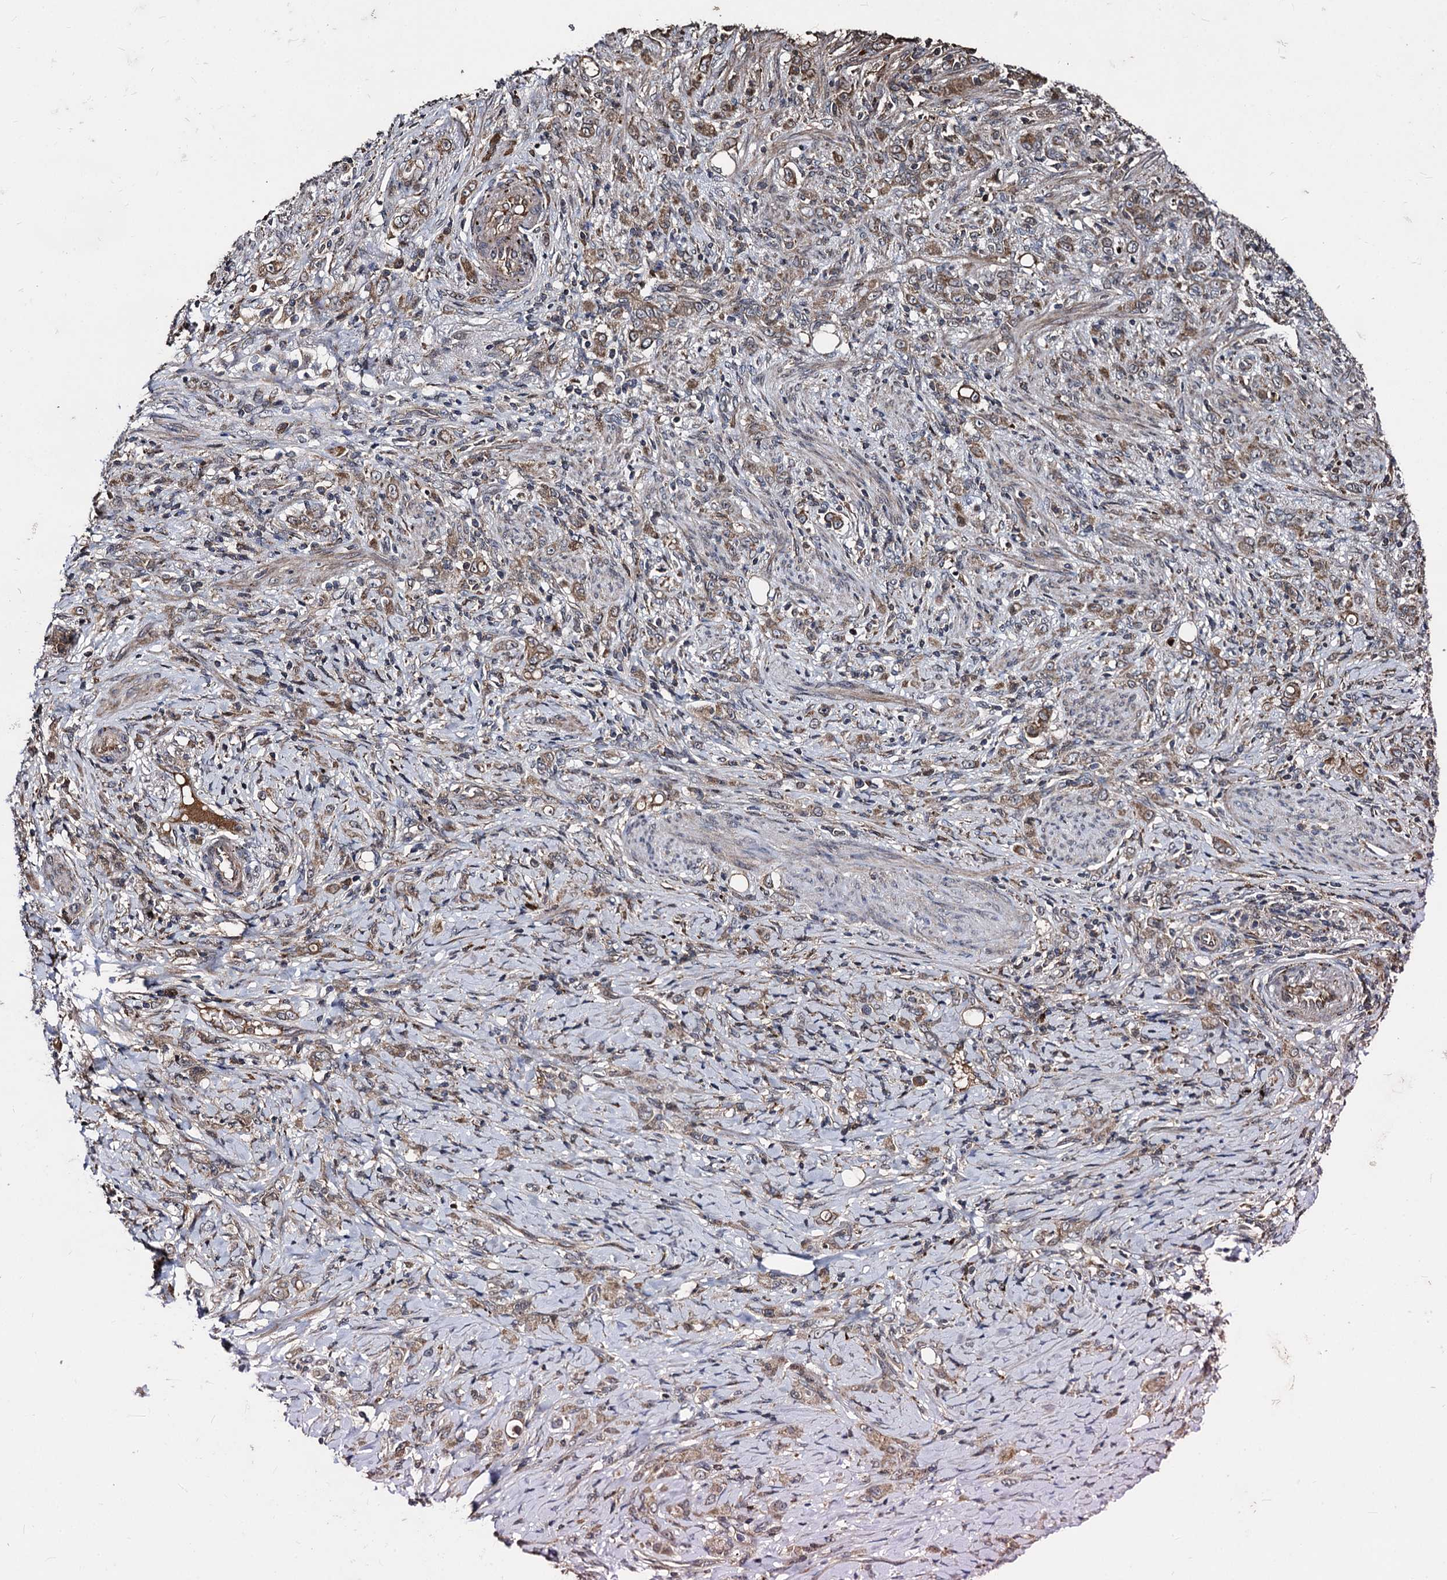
{"staining": {"intensity": "weak", "quantity": ">75%", "location": "cytoplasmic/membranous"}, "tissue": "stomach cancer", "cell_type": "Tumor cells", "image_type": "cancer", "snomed": [{"axis": "morphology", "description": "Adenocarcinoma, NOS"}, {"axis": "topography", "description": "Stomach"}], "caption": "Protein analysis of stomach cancer tissue reveals weak cytoplasmic/membranous positivity in approximately >75% of tumor cells. The staining is performed using DAB (3,3'-diaminobenzidine) brown chromogen to label protein expression. The nuclei are counter-stained blue using hematoxylin.", "gene": "BCL2L2", "patient": {"sex": "female", "age": 79}}